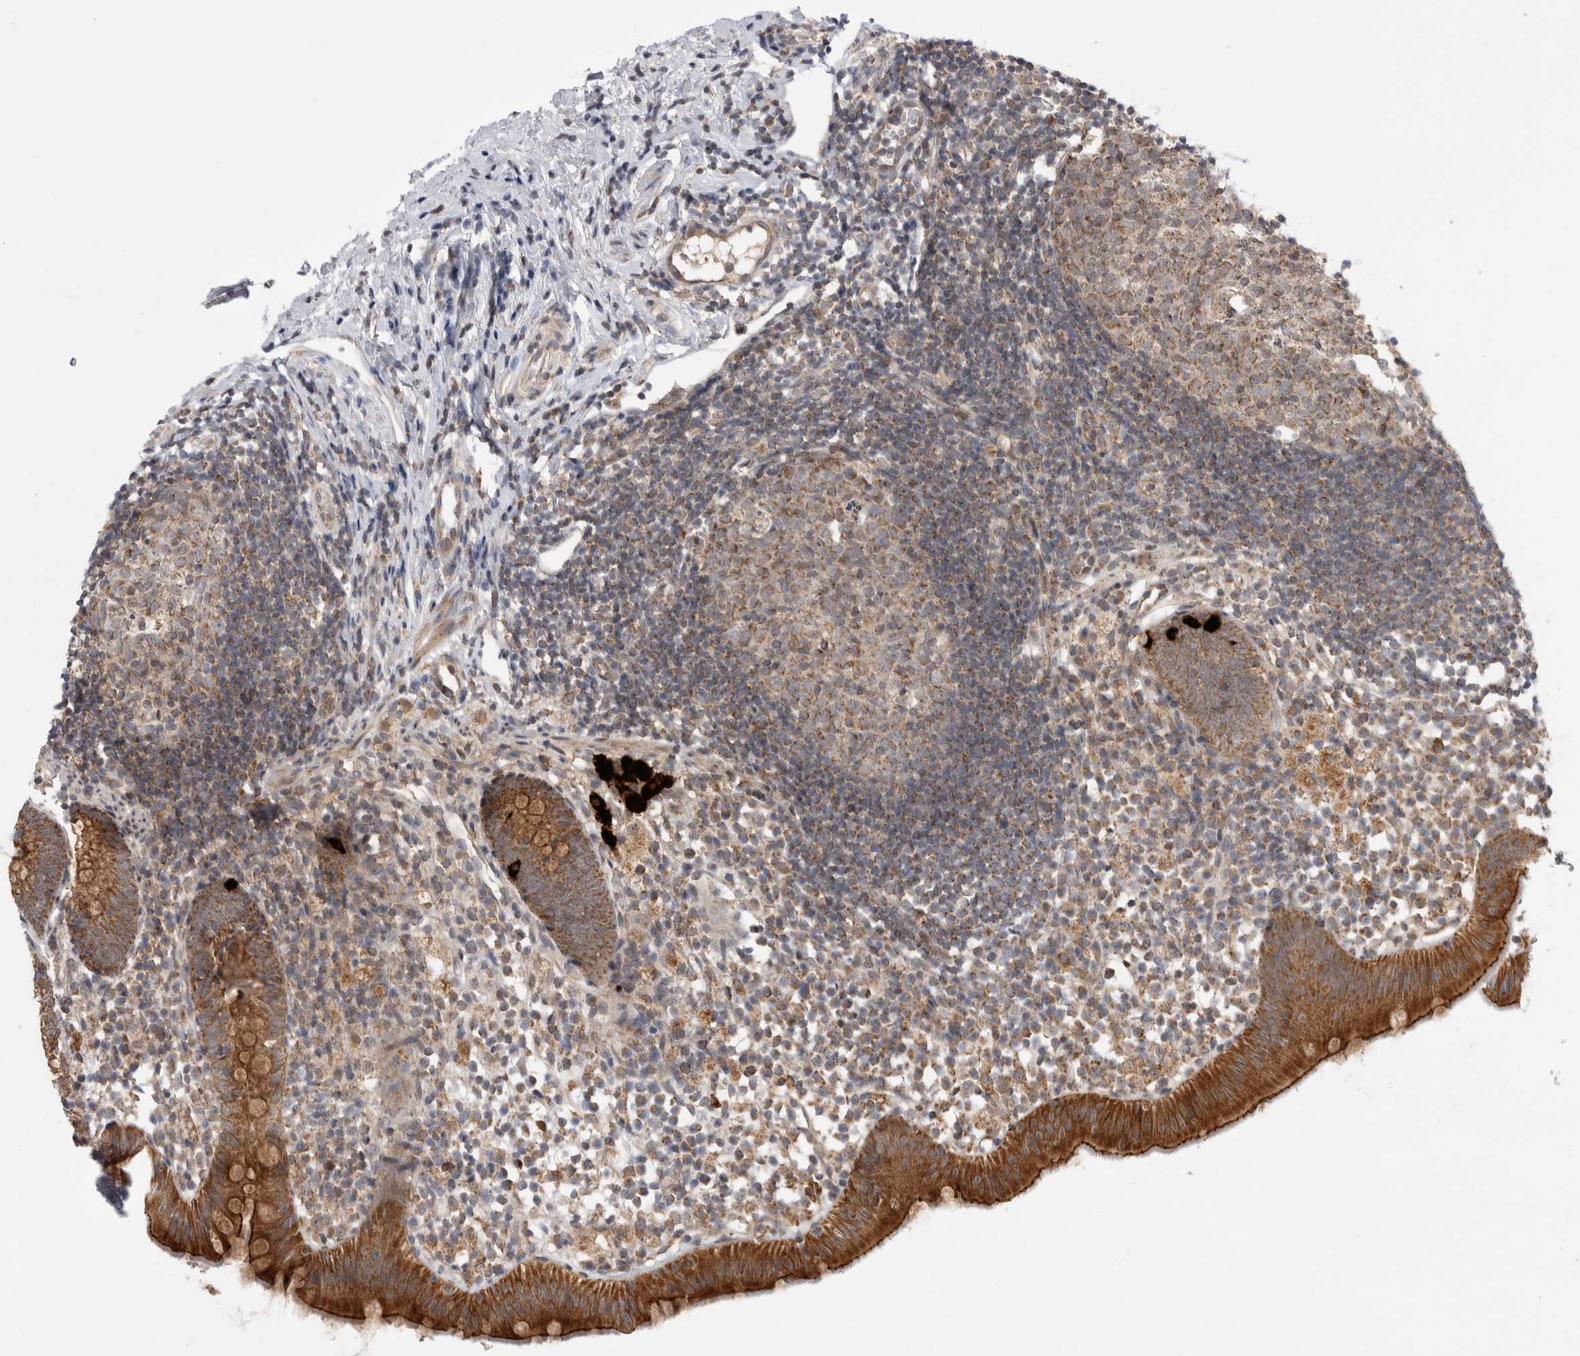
{"staining": {"intensity": "strong", "quantity": ">75%", "location": "cytoplasmic/membranous"}, "tissue": "appendix", "cell_type": "Glandular cells", "image_type": "normal", "snomed": [{"axis": "morphology", "description": "Normal tissue, NOS"}, {"axis": "topography", "description": "Appendix"}], "caption": "This histopathology image displays IHC staining of unremarkable appendix, with high strong cytoplasmic/membranous positivity in about >75% of glandular cells.", "gene": "KCNIP1", "patient": {"sex": "female", "age": 20}}